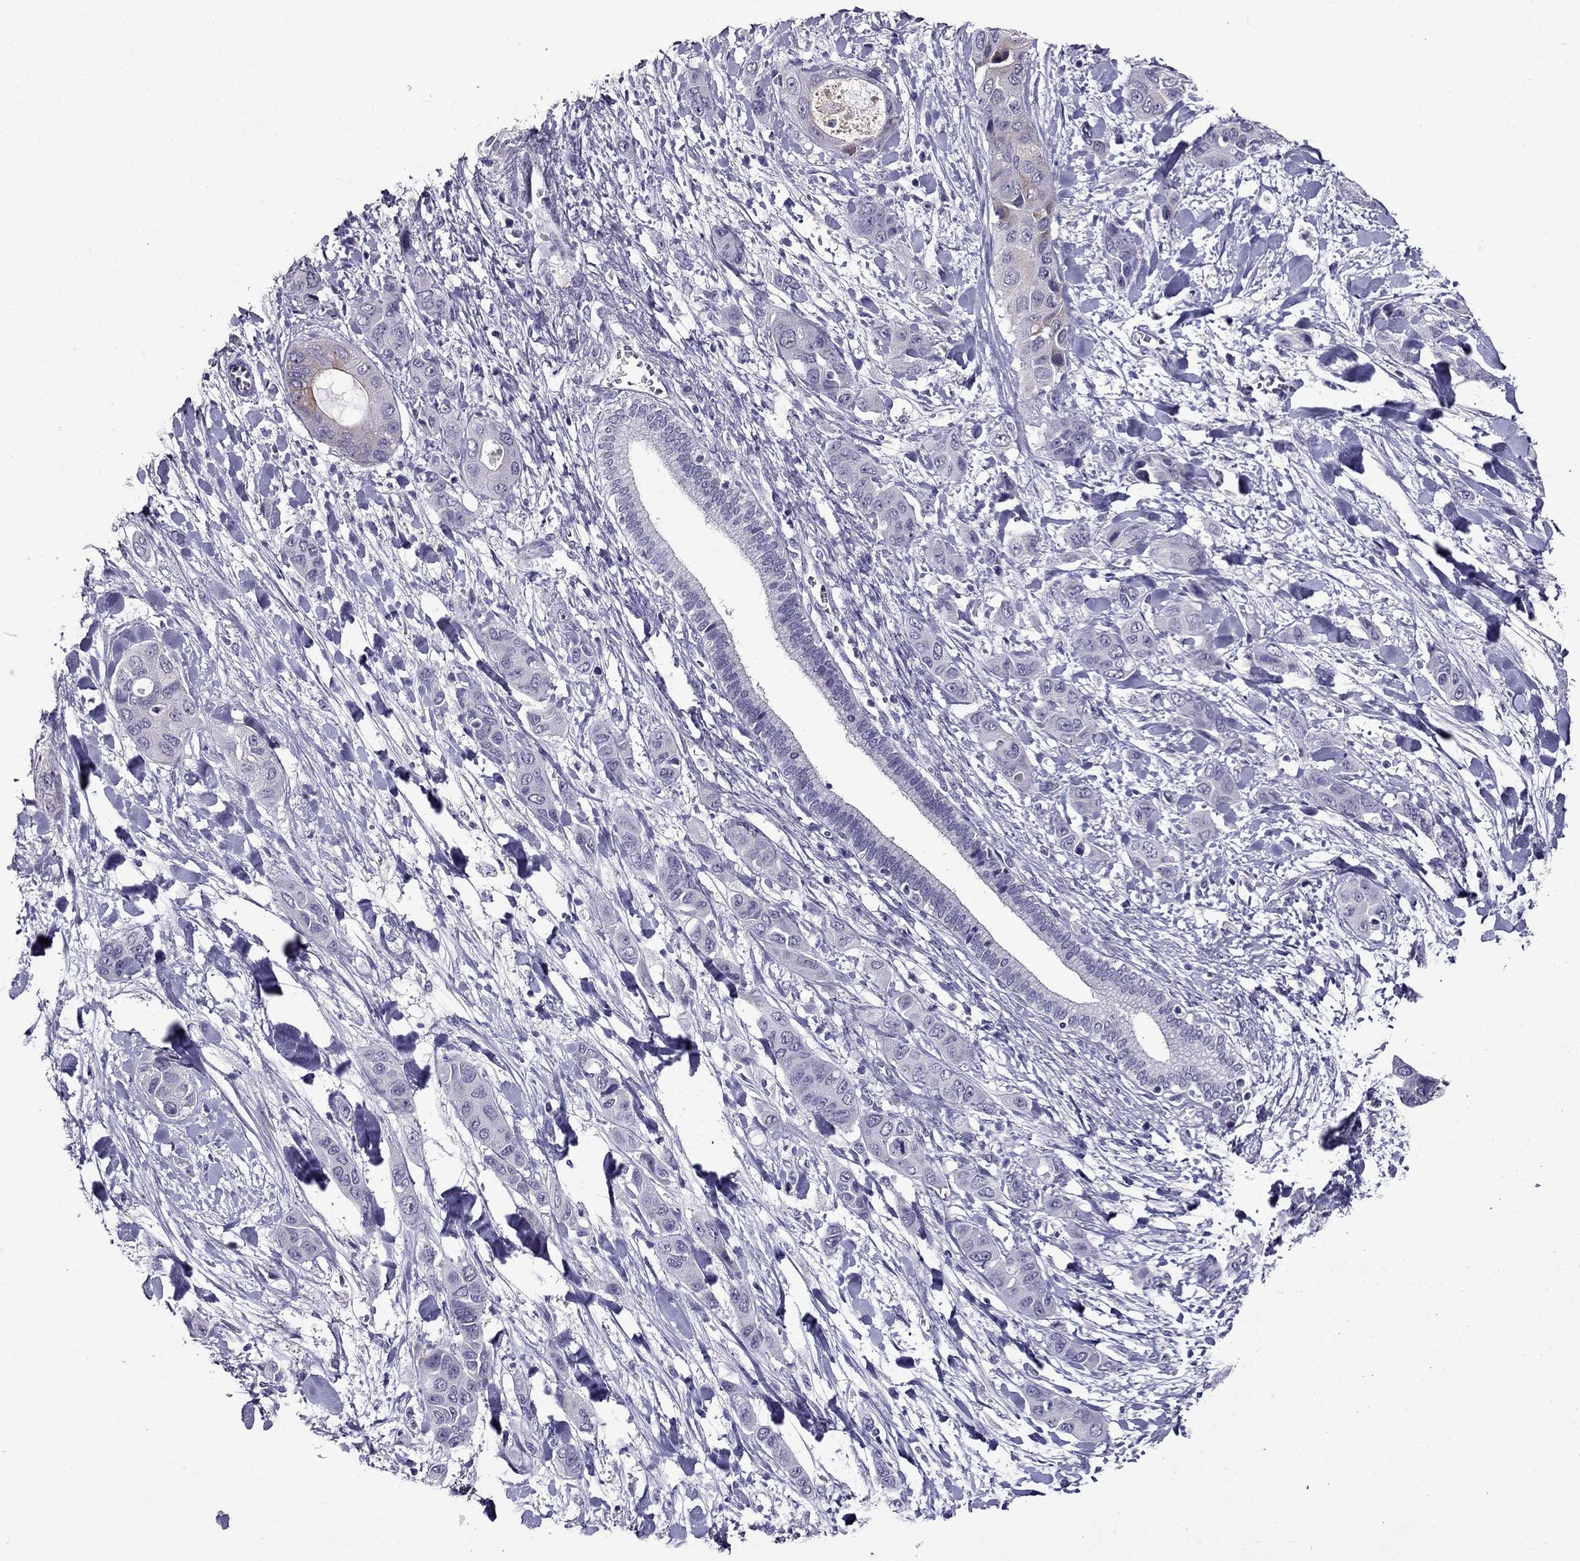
{"staining": {"intensity": "negative", "quantity": "none", "location": "none"}, "tissue": "liver cancer", "cell_type": "Tumor cells", "image_type": "cancer", "snomed": [{"axis": "morphology", "description": "Cholangiocarcinoma"}, {"axis": "topography", "description": "Liver"}], "caption": "A photomicrograph of liver cancer stained for a protein displays no brown staining in tumor cells.", "gene": "DUSP15", "patient": {"sex": "female", "age": 52}}